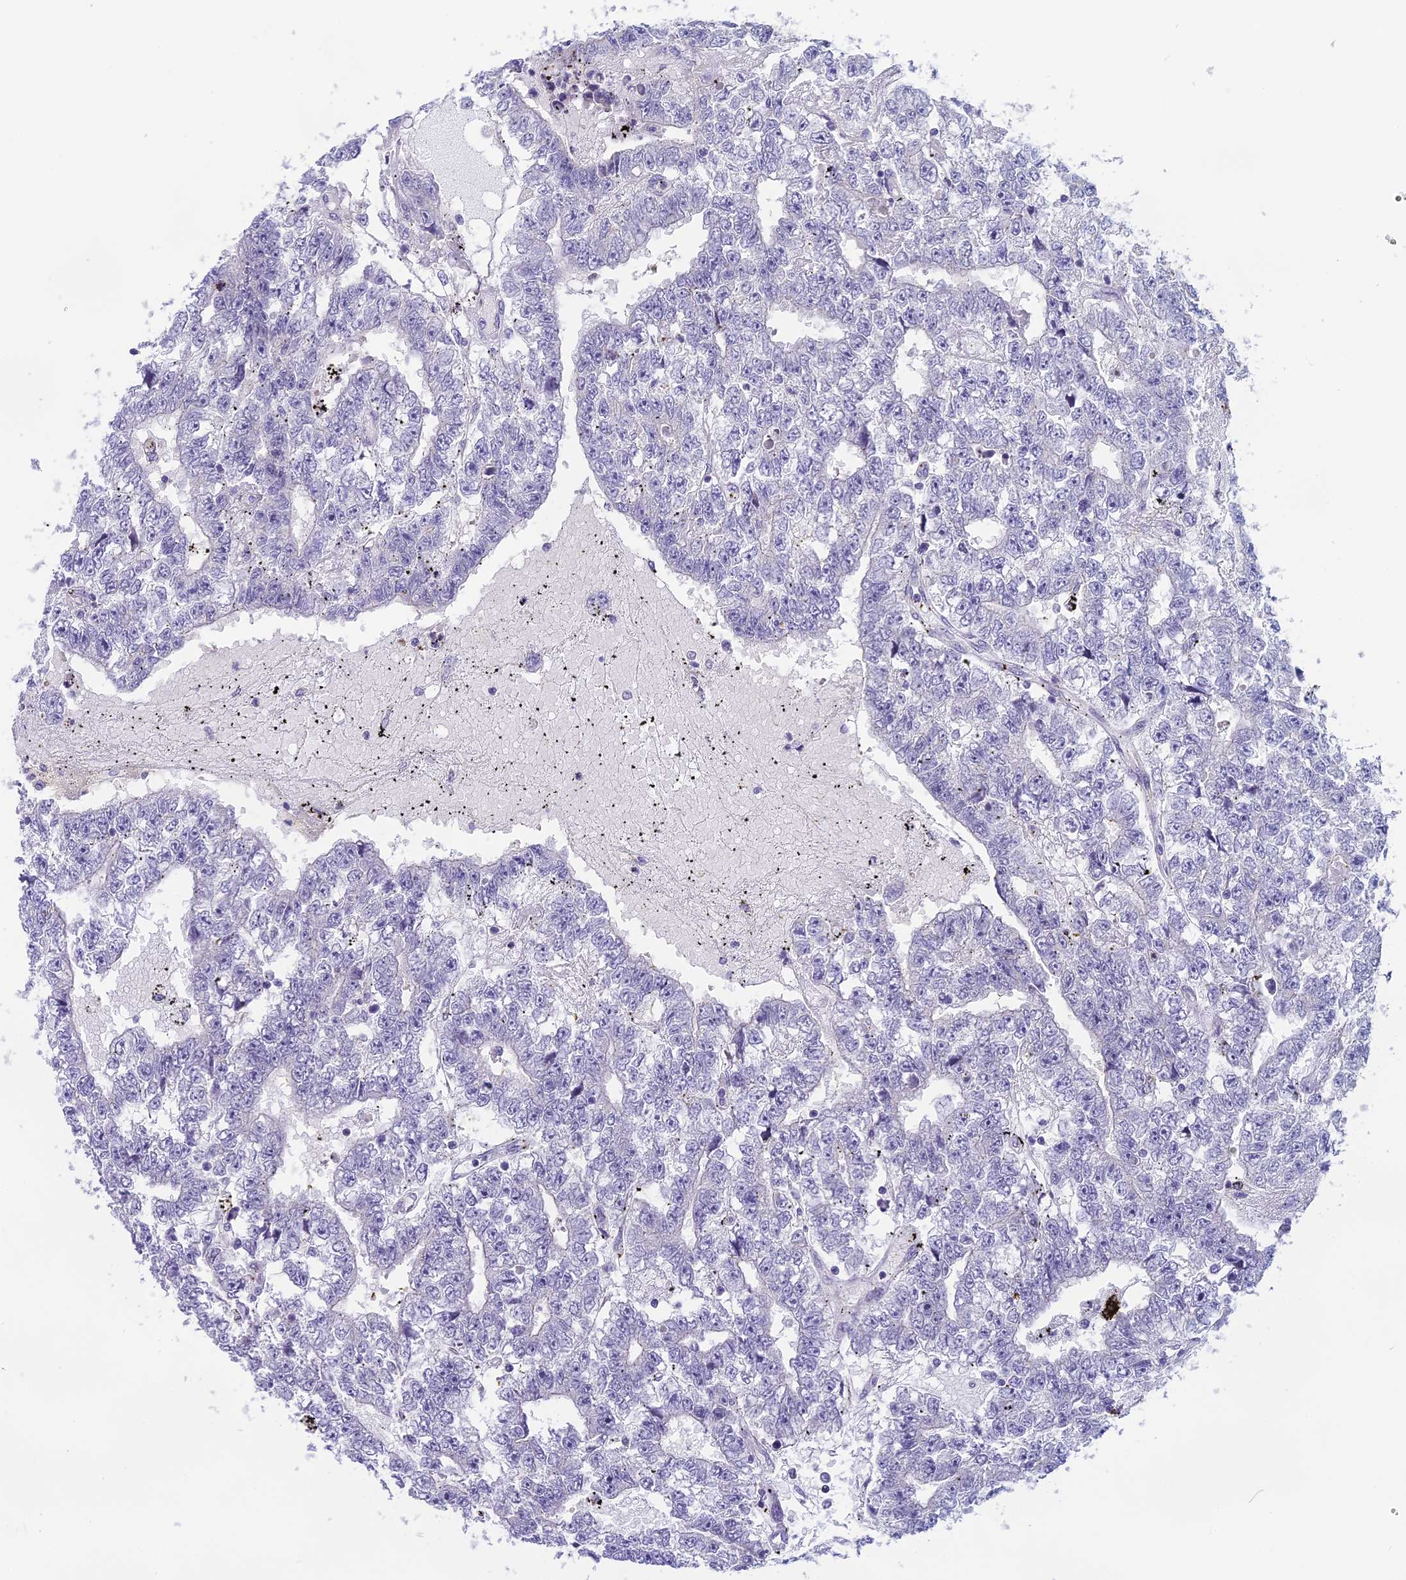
{"staining": {"intensity": "negative", "quantity": "none", "location": "none"}, "tissue": "testis cancer", "cell_type": "Tumor cells", "image_type": "cancer", "snomed": [{"axis": "morphology", "description": "Carcinoma, Embryonal, NOS"}, {"axis": "topography", "description": "Testis"}], "caption": "High magnification brightfield microscopy of testis cancer stained with DAB (brown) and counterstained with hematoxylin (blue): tumor cells show no significant staining.", "gene": "ARHGEF37", "patient": {"sex": "male", "age": 25}}